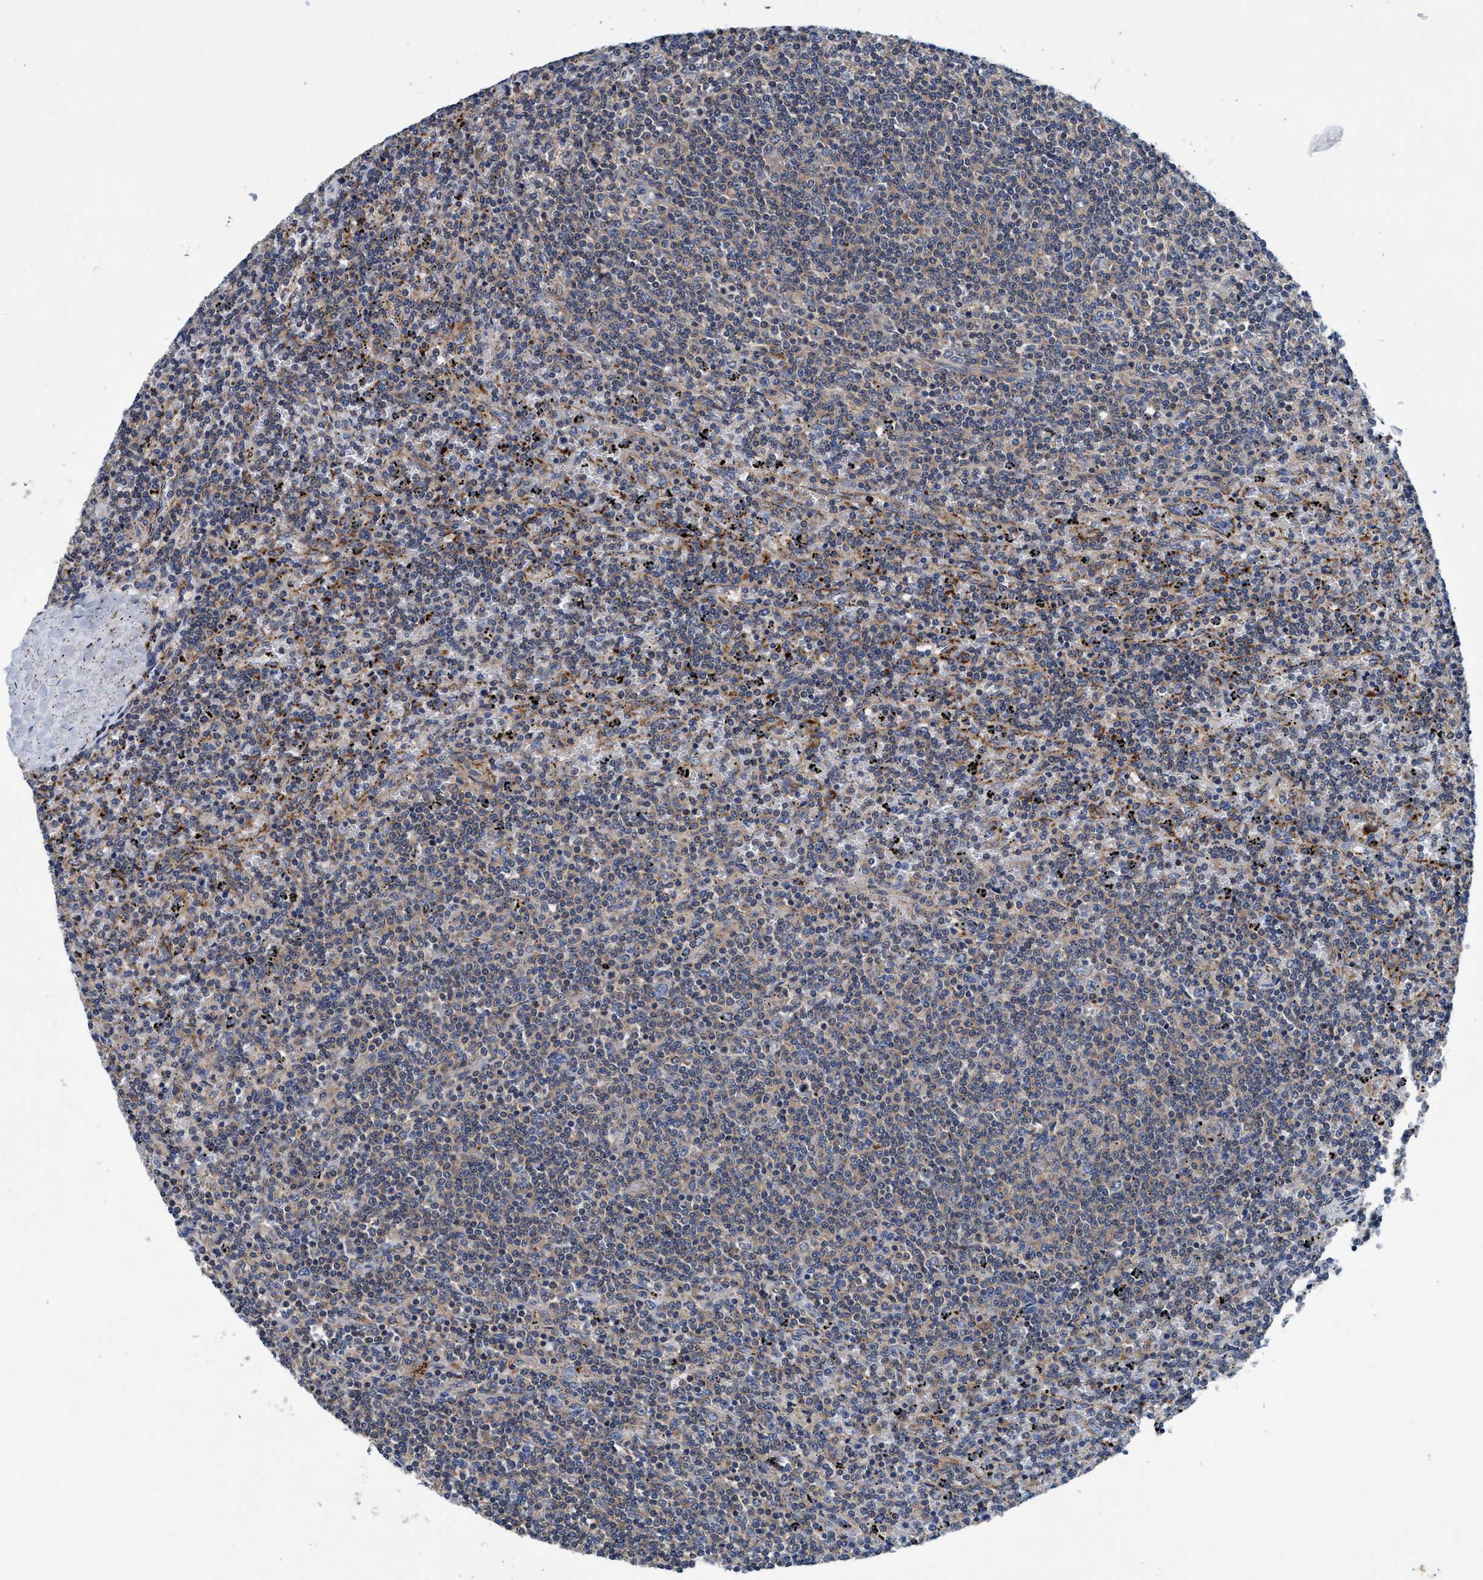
{"staining": {"intensity": "weak", "quantity": "<25%", "location": "cytoplasmic/membranous"}, "tissue": "lymphoma", "cell_type": "Tumor cells", "image_type": "cancer", "snomed": [{"axis": "morphology", "description": "Malignant lymphoma, non-Hodgkin's type, Low grade"}, {"axis": "topography", "description": "Spleen"}], "caption": "High power microscopy histopathology image of an immunohistochemistry image of lymphoma, revealing no significant expression in tumor cells. The staining is performed using DAB brown chromogen with nuclei counter-stained in using hematoxylin.", "gene": "ENDOG", "patient": {"sex": "female", "age": 50}}